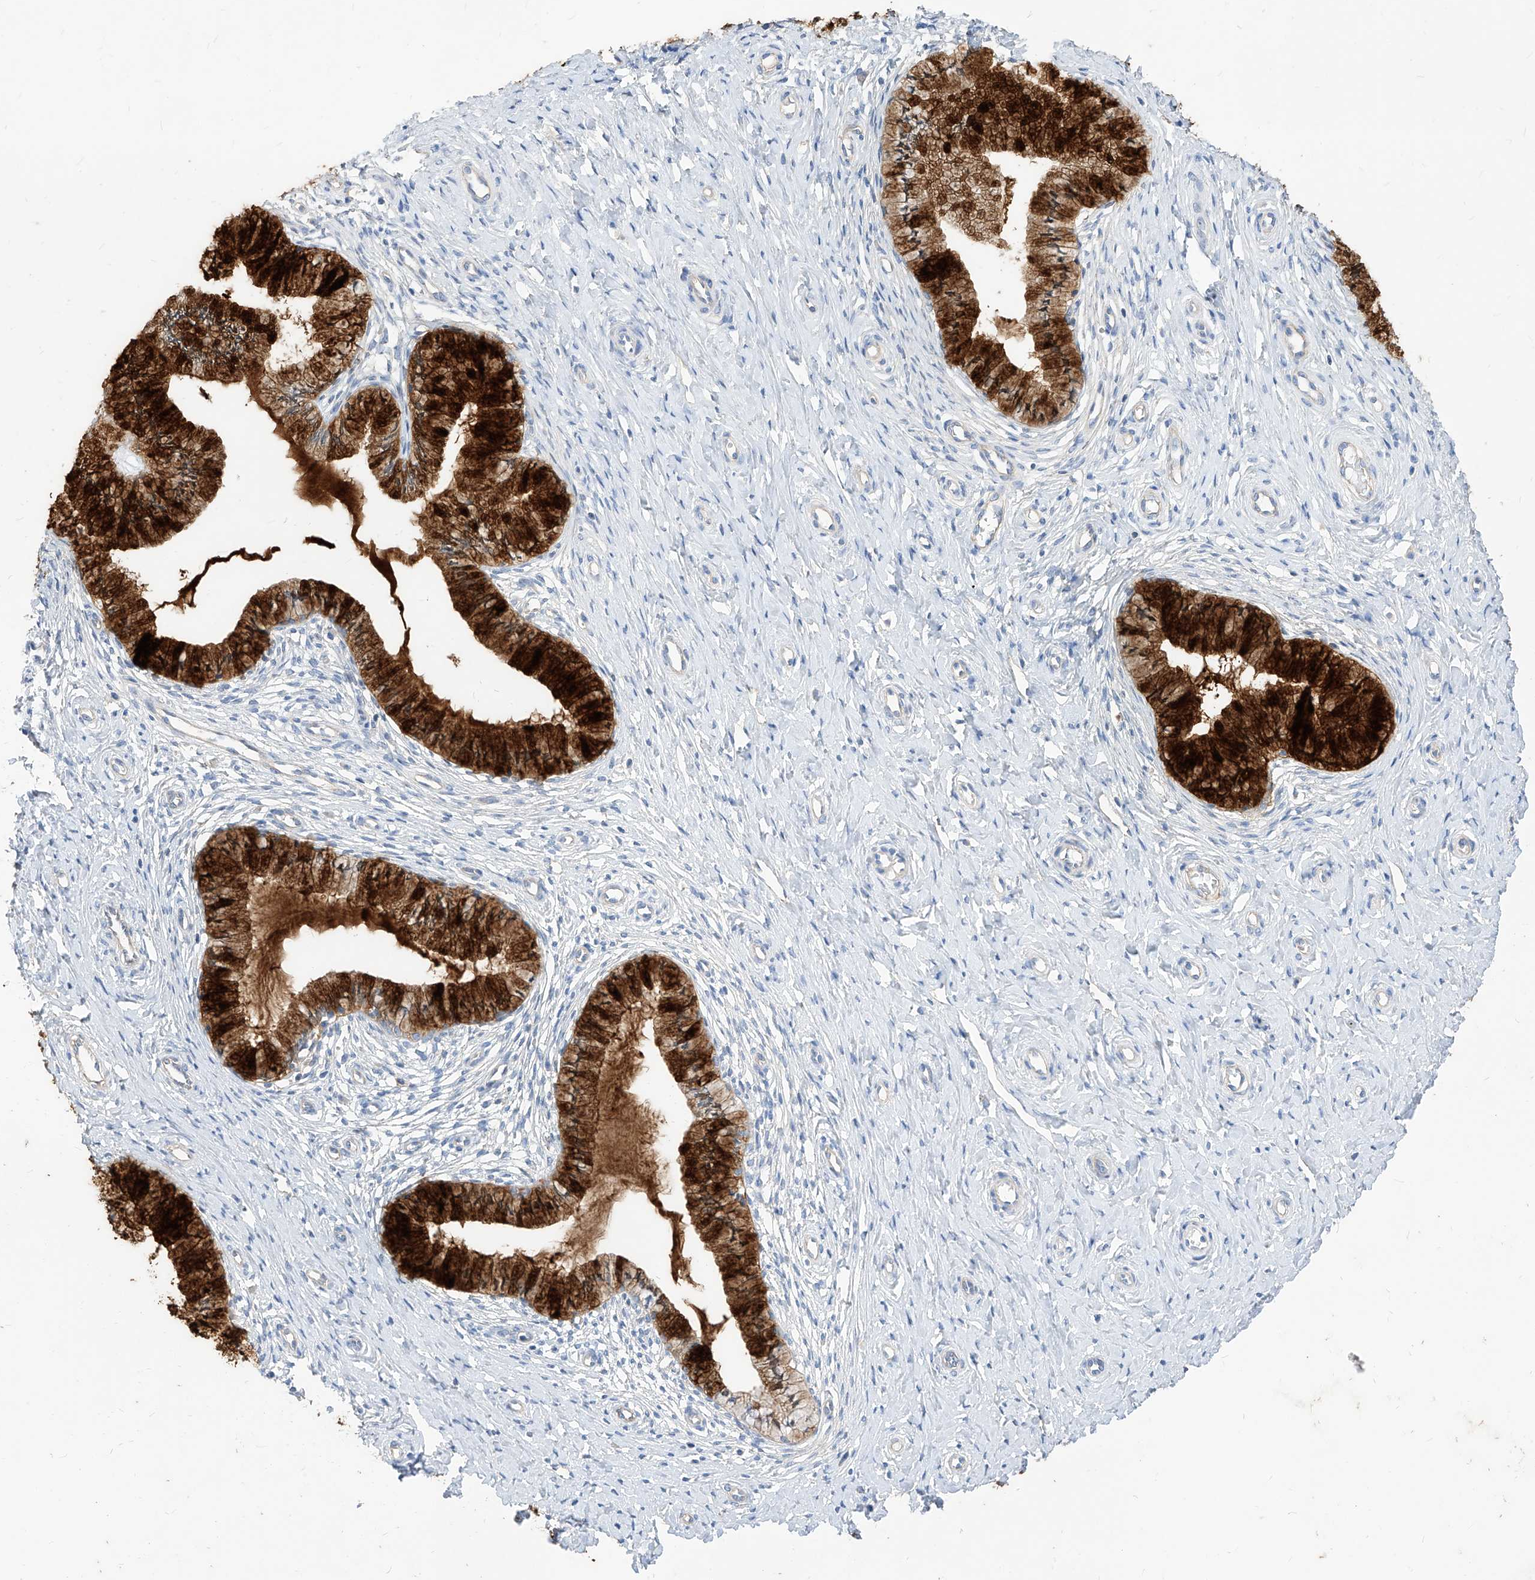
{"staining": {"intensity": "strong", "quantity": ">75%", "location": "cytoplasmic/membranous"}, "tissue": "cervix", "cell_type": "Glandular cells", "image_type": "normal", "snomed": [{"axis": "morphology", "description": "Normal tissue, NOS"}, {"axis": "topography", "description": "Cervix"}], "caption": "High-magnification brightfield microscopy of normal cervix stained with DAB (3,3'-diaminobenzidine) (brown) and counterstained with hematoxylin (blue). glandular cells exhibit strong cytoplasmic/membranous positivity is appreciated in approximately>75% of cells. Immunohistochemistry stains the protein of interest in brown and the nuclei are stained blue.", "gene": "SCGB2A1", "patient": {"sex": "female", "age": 36}}